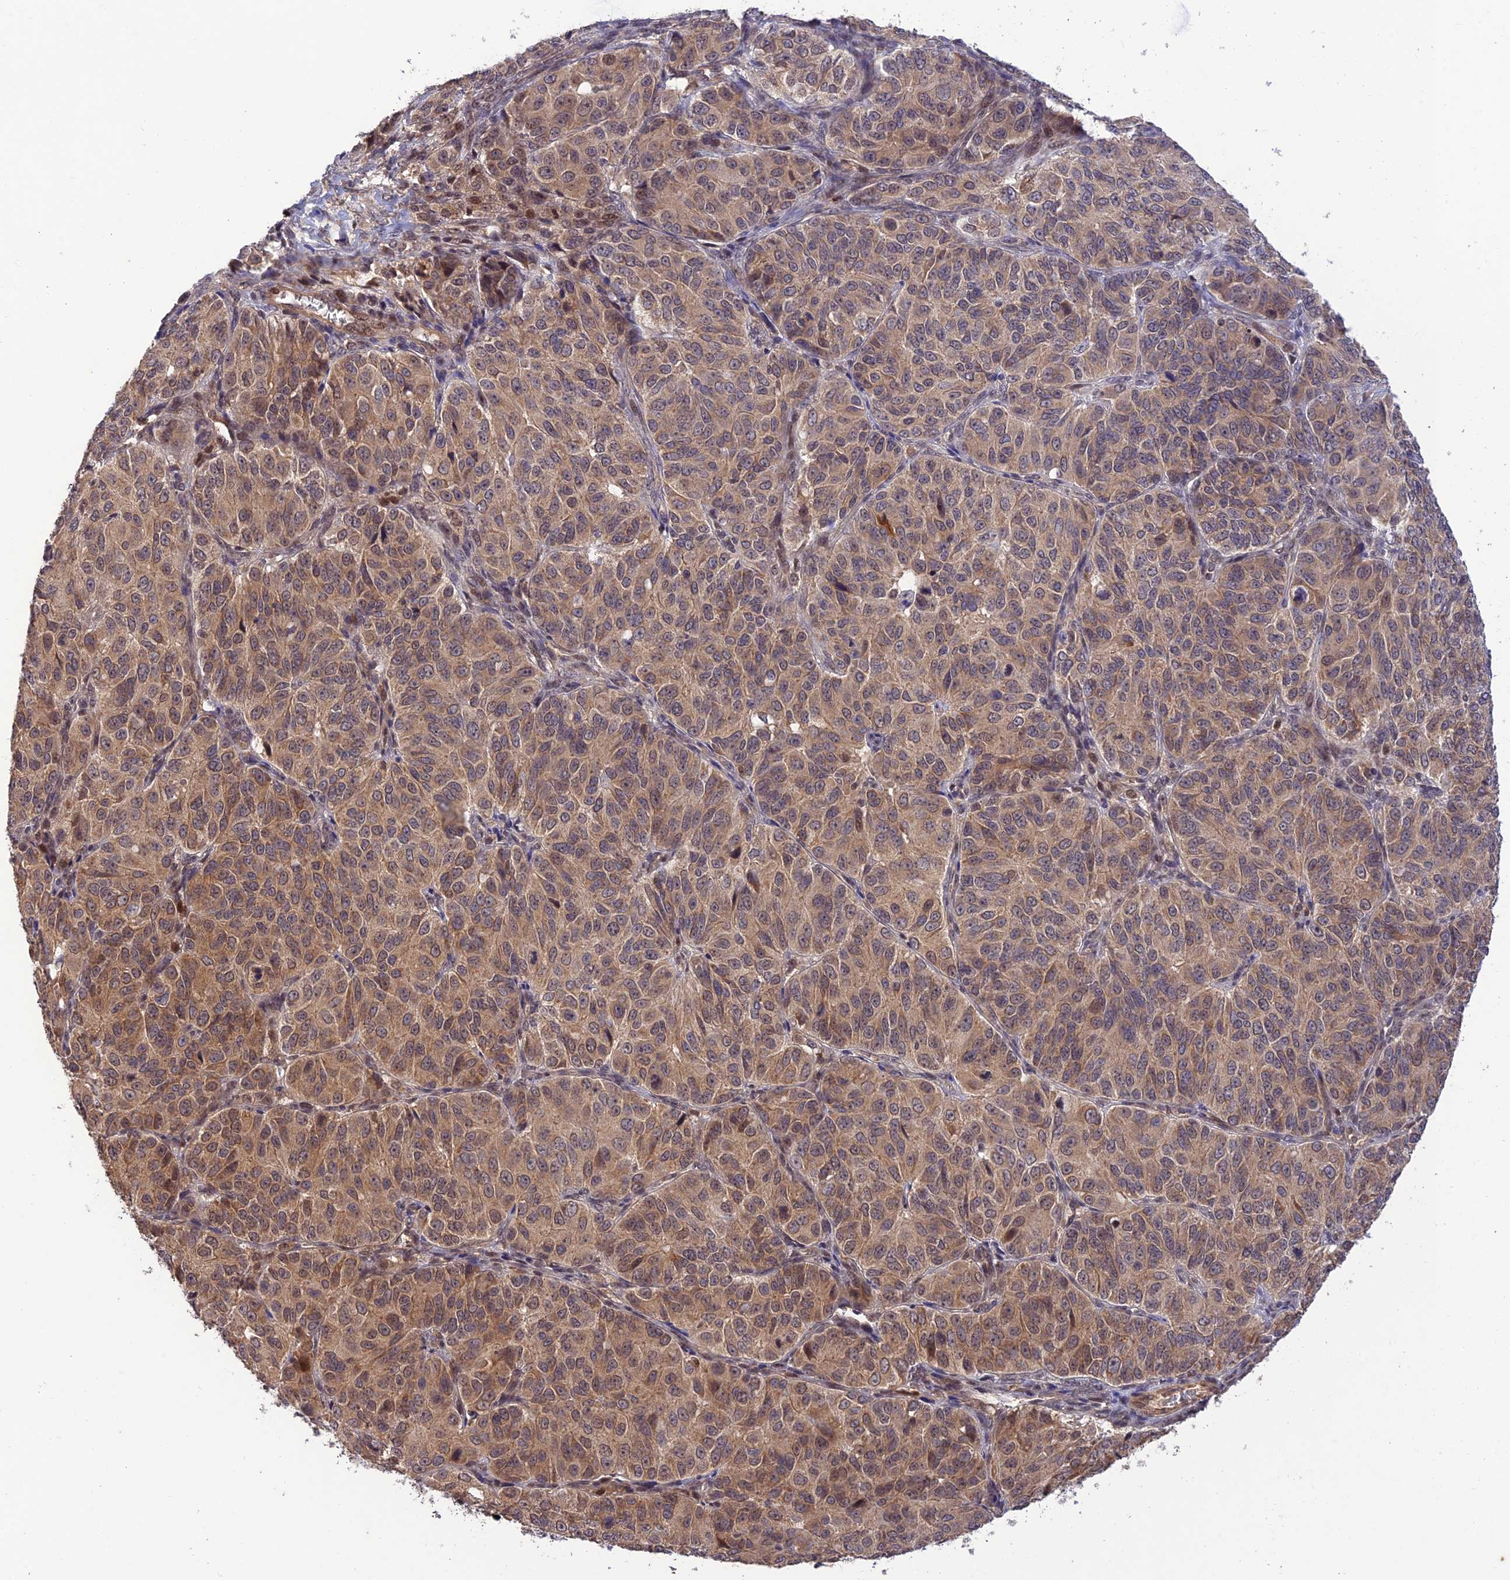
{"staining": {"intensity": "weak", "quantity": ">75%", "location": "cytoplasmic/membranous"}, "tissue": "ovarian cancer", "cell_type": "Tumor cells", "image_type": "cancer", "snomed": [{"axis": "morphology", "description": "Carcinoma, endometroid"}, {"axis": "topography", "description": "Ovary"}], "caption": "Human ovarian cancer (endometroid carcinoma) stained with a protein marker reveals weak staining in tumor cells.", "gene": "REV1", "patient": {"sex": "female", "age": 51}}